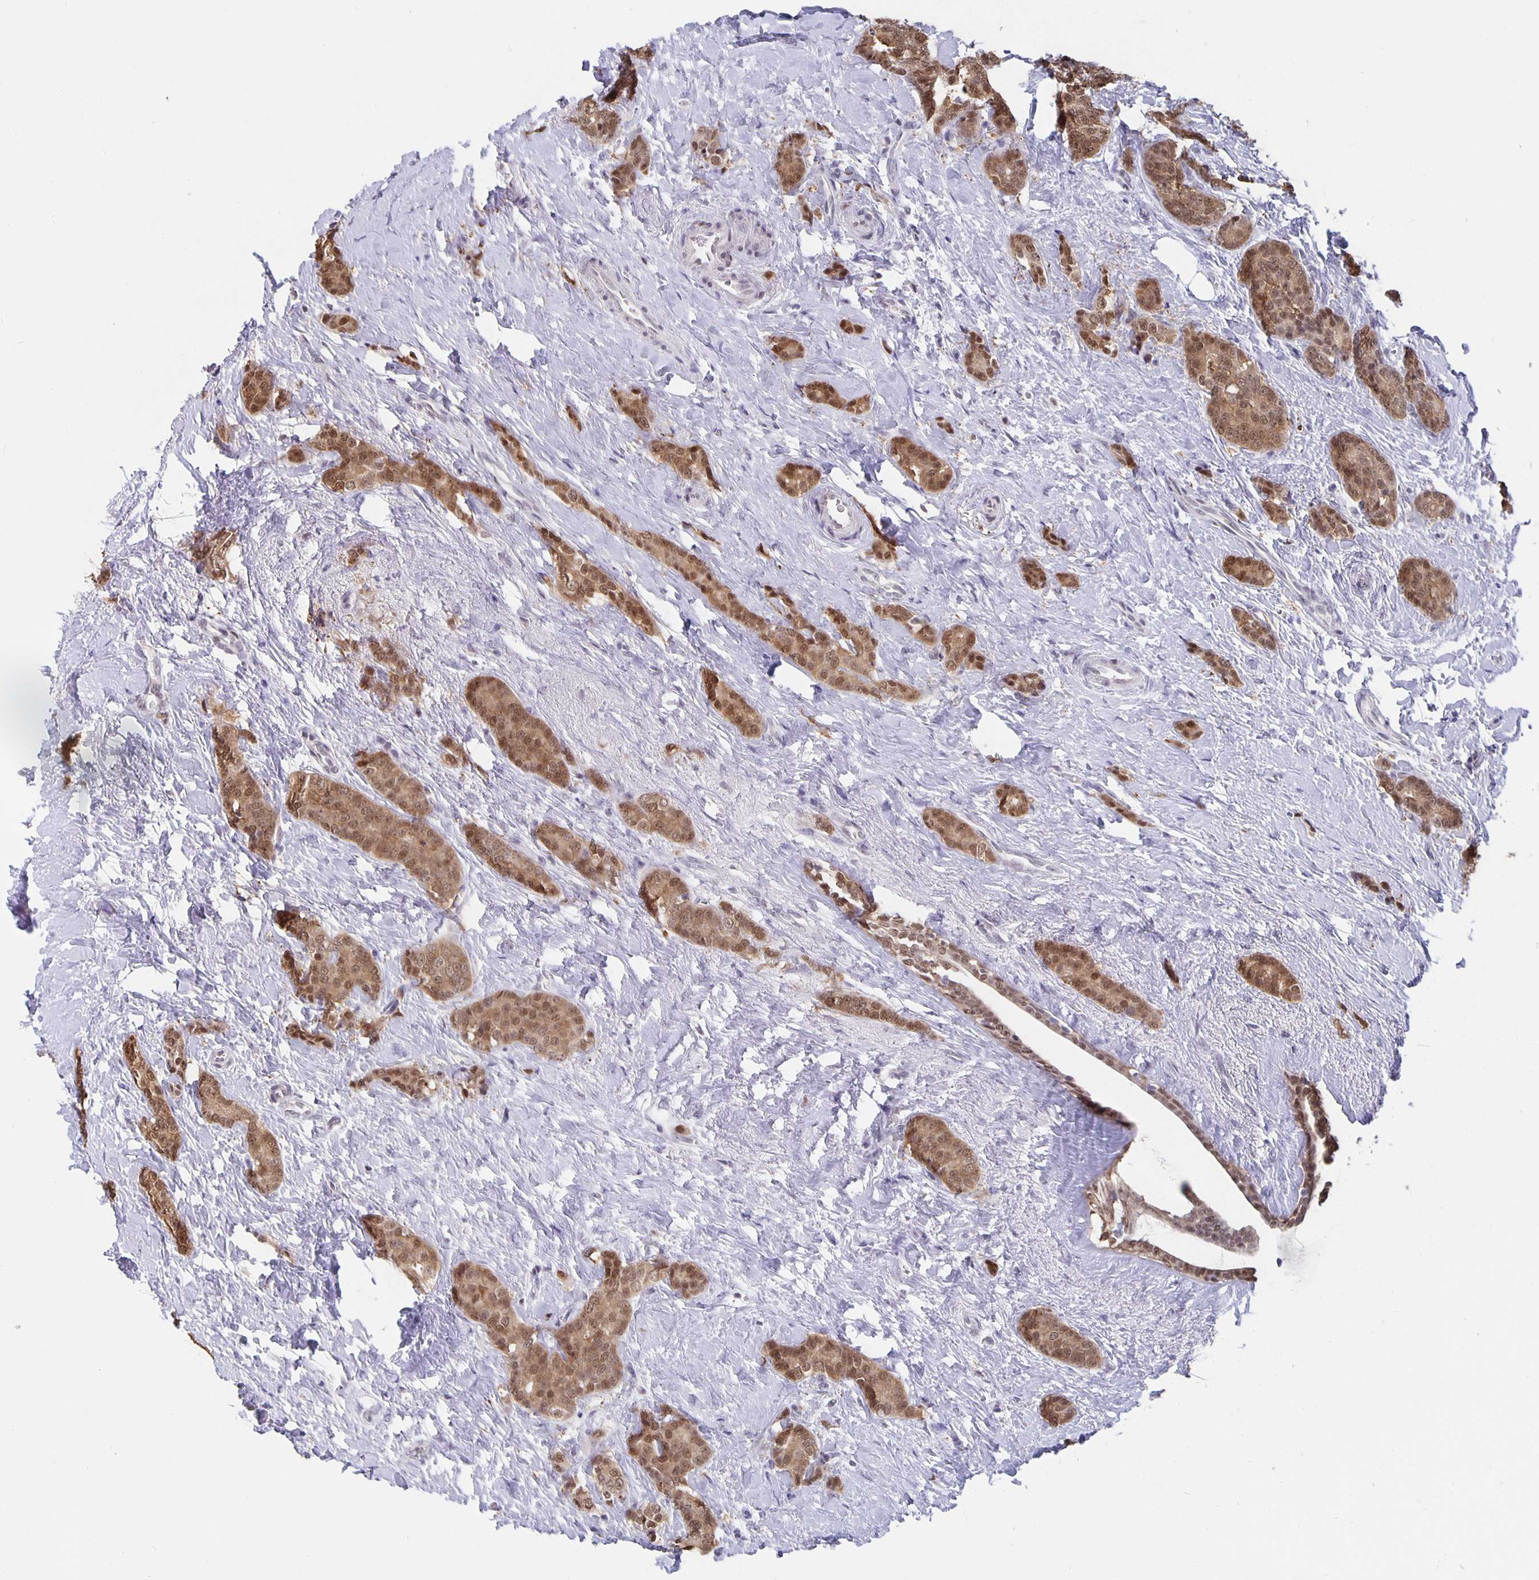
{"staining": {"intensity": "moderate", "quantity": ">75%", "location": "cytoplasmic/membranous,nuclear"}, "tissue": "breast cancer", "cell_type": "Tumor cells", "image_type": "cancer", "snomed": [{"axis": "morphology", "description": "Normal tissue, NOS"}, {"axis": "morphology", "description": "Duct carcinoma"}, {"axis": "topography", "description": "Breast"}], "caption": "A histopathology image of breast intraductal carcinoma stained for a protein shows moderate cytoplasmic/membranous and nuclear brown staining in tumor cells. The staining was performed using DAB, with brown indicating positive protein expression. Nuclei are stained blue with hematoxylin.", "gene": "ZNF691", "patient": {"sex": "female", "age": 77}}